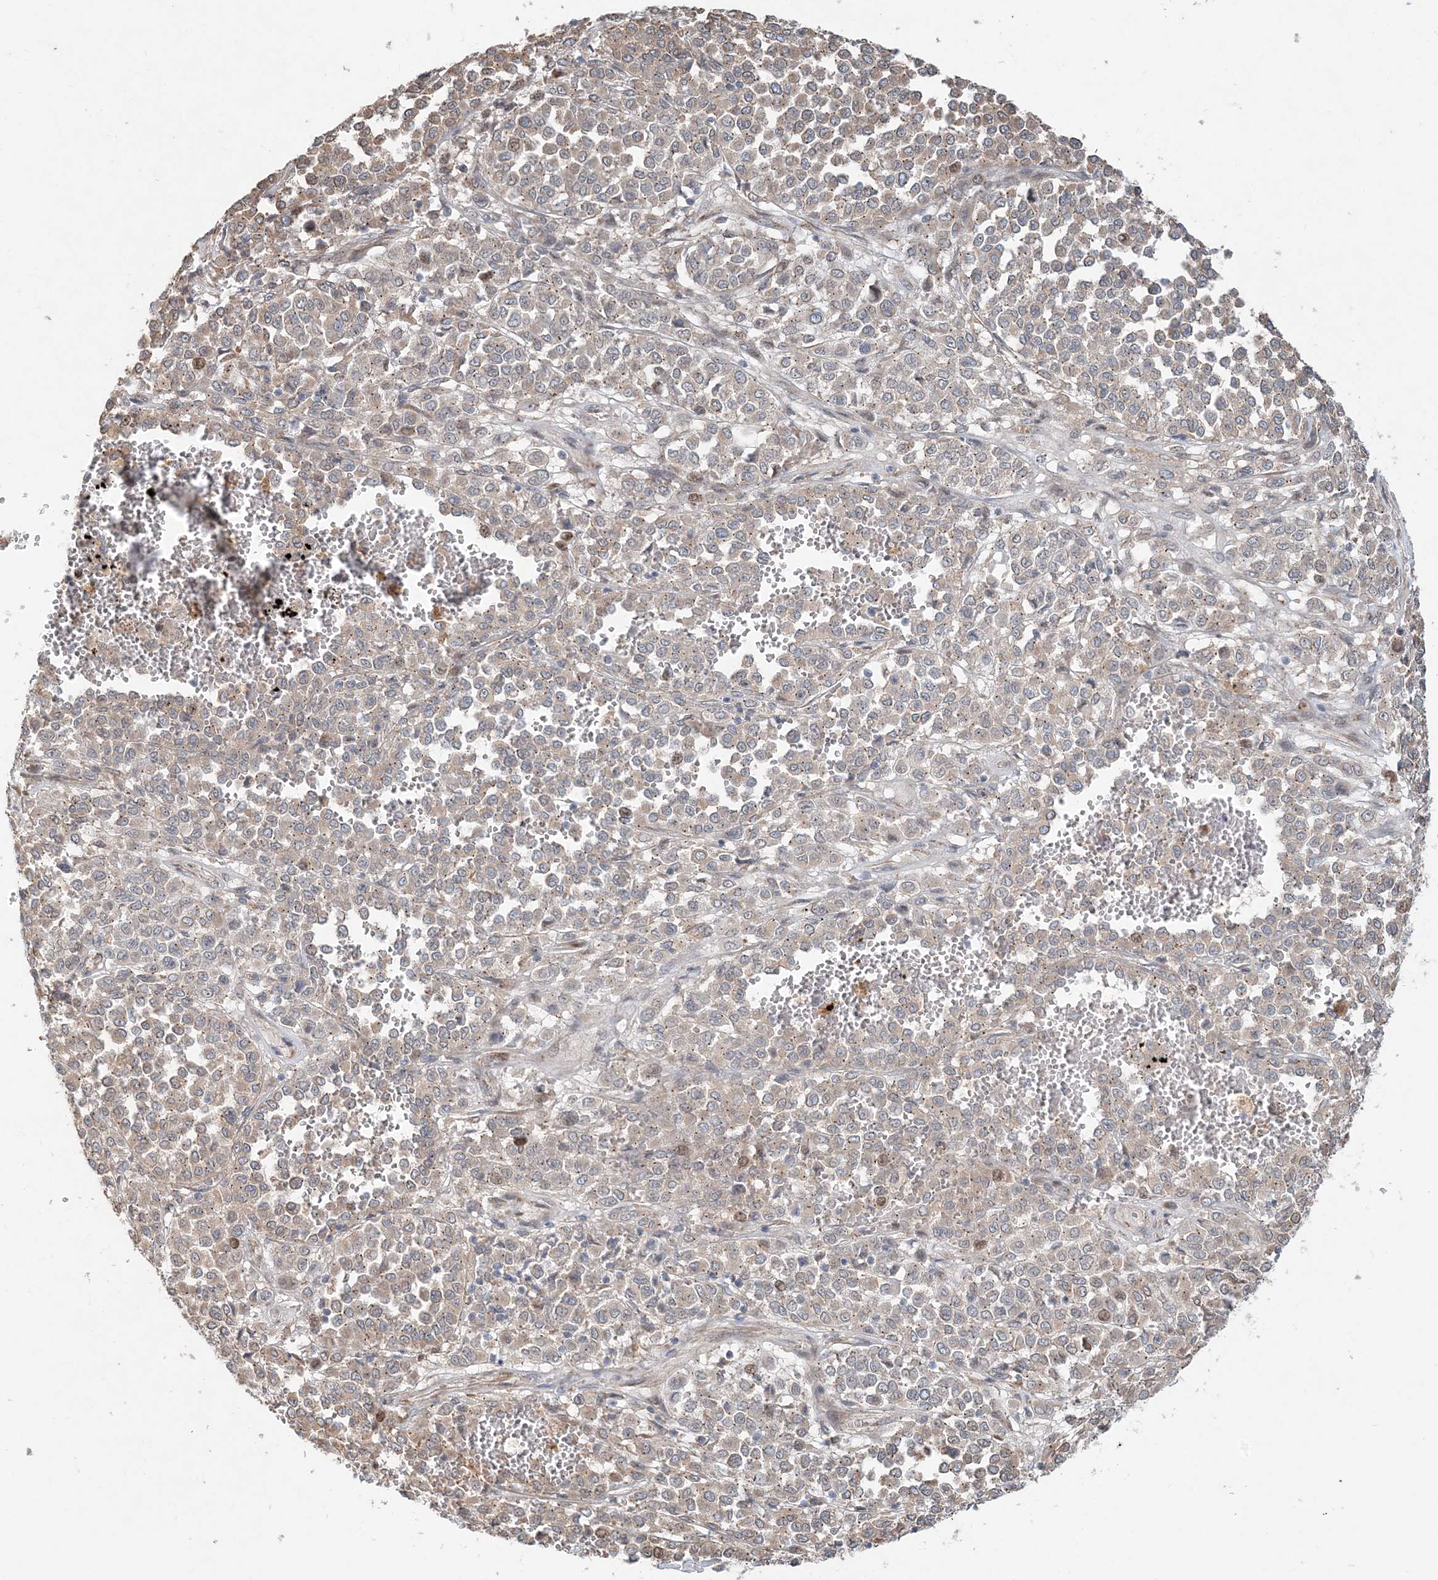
{"staining": {"intensity": "weak", "quantity": "25%-75%", "location": "cytoplasmic/membranous"}, "tissue": "melanoma", "cell_type": "Tumor cells", "image_type": "cancer", "snomed": [{"axis": "morphology", "description": "Malignant melanoma, Metastatic site"}, {"axis": "topography", "description": "Pancreas"}], "caption": "Protein analysis of malignant melanoma (metastatic site) tissue demonstrates weak cytoplasmic/membranous staining in about 25%-75% of tumor cells. Using DAB (brown) and hematoxylin (blue) stains, captured at high magnification using brightfield microscopy.", "gene": "CXXC5", "patient": {"sex": "female", "age": 30}}